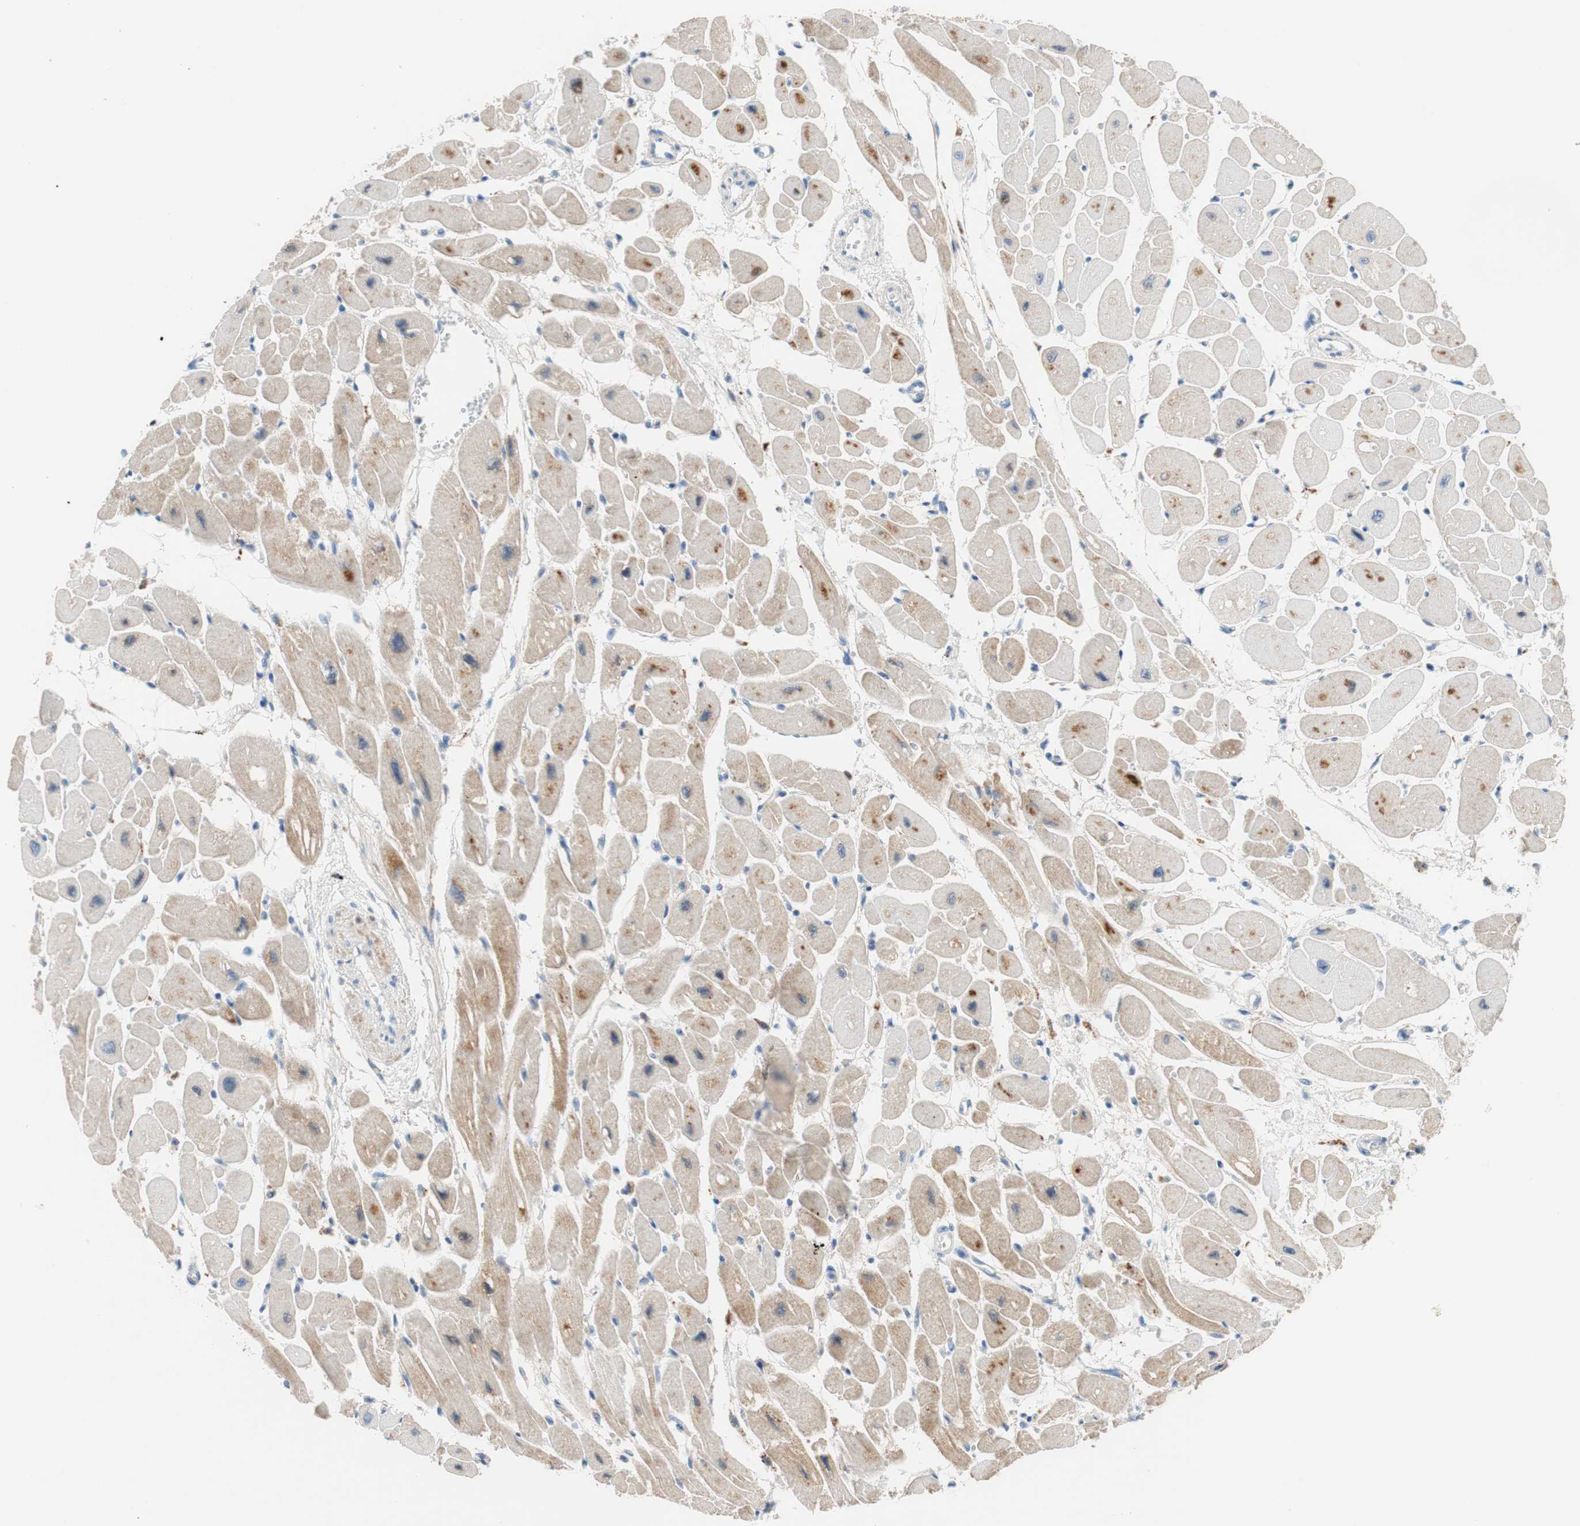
{"staining": {"intensity": "moderate", "quantity": ">75%", "location": "cytoplasmic/membranous"}, "tissue": "heart muscle", "cell_type": "Cardiomyocytes", "image_type": "normal", "snomed": [{"axis": "morphology", "description": "Normal tissue, NOS"}, {"axis": "topography", "description": "Heart"}], "caption": "Benign heart muscle displays moderate cytoplasmic/membranous expression in approximately >75% of cardiomyocytes, visualized by immunohistochemistry. (brown staining indicates protein expression, while blue staining denotes nuclei).", "gene": "RBP4", "patient": {"sex": "female", "age": 54}}